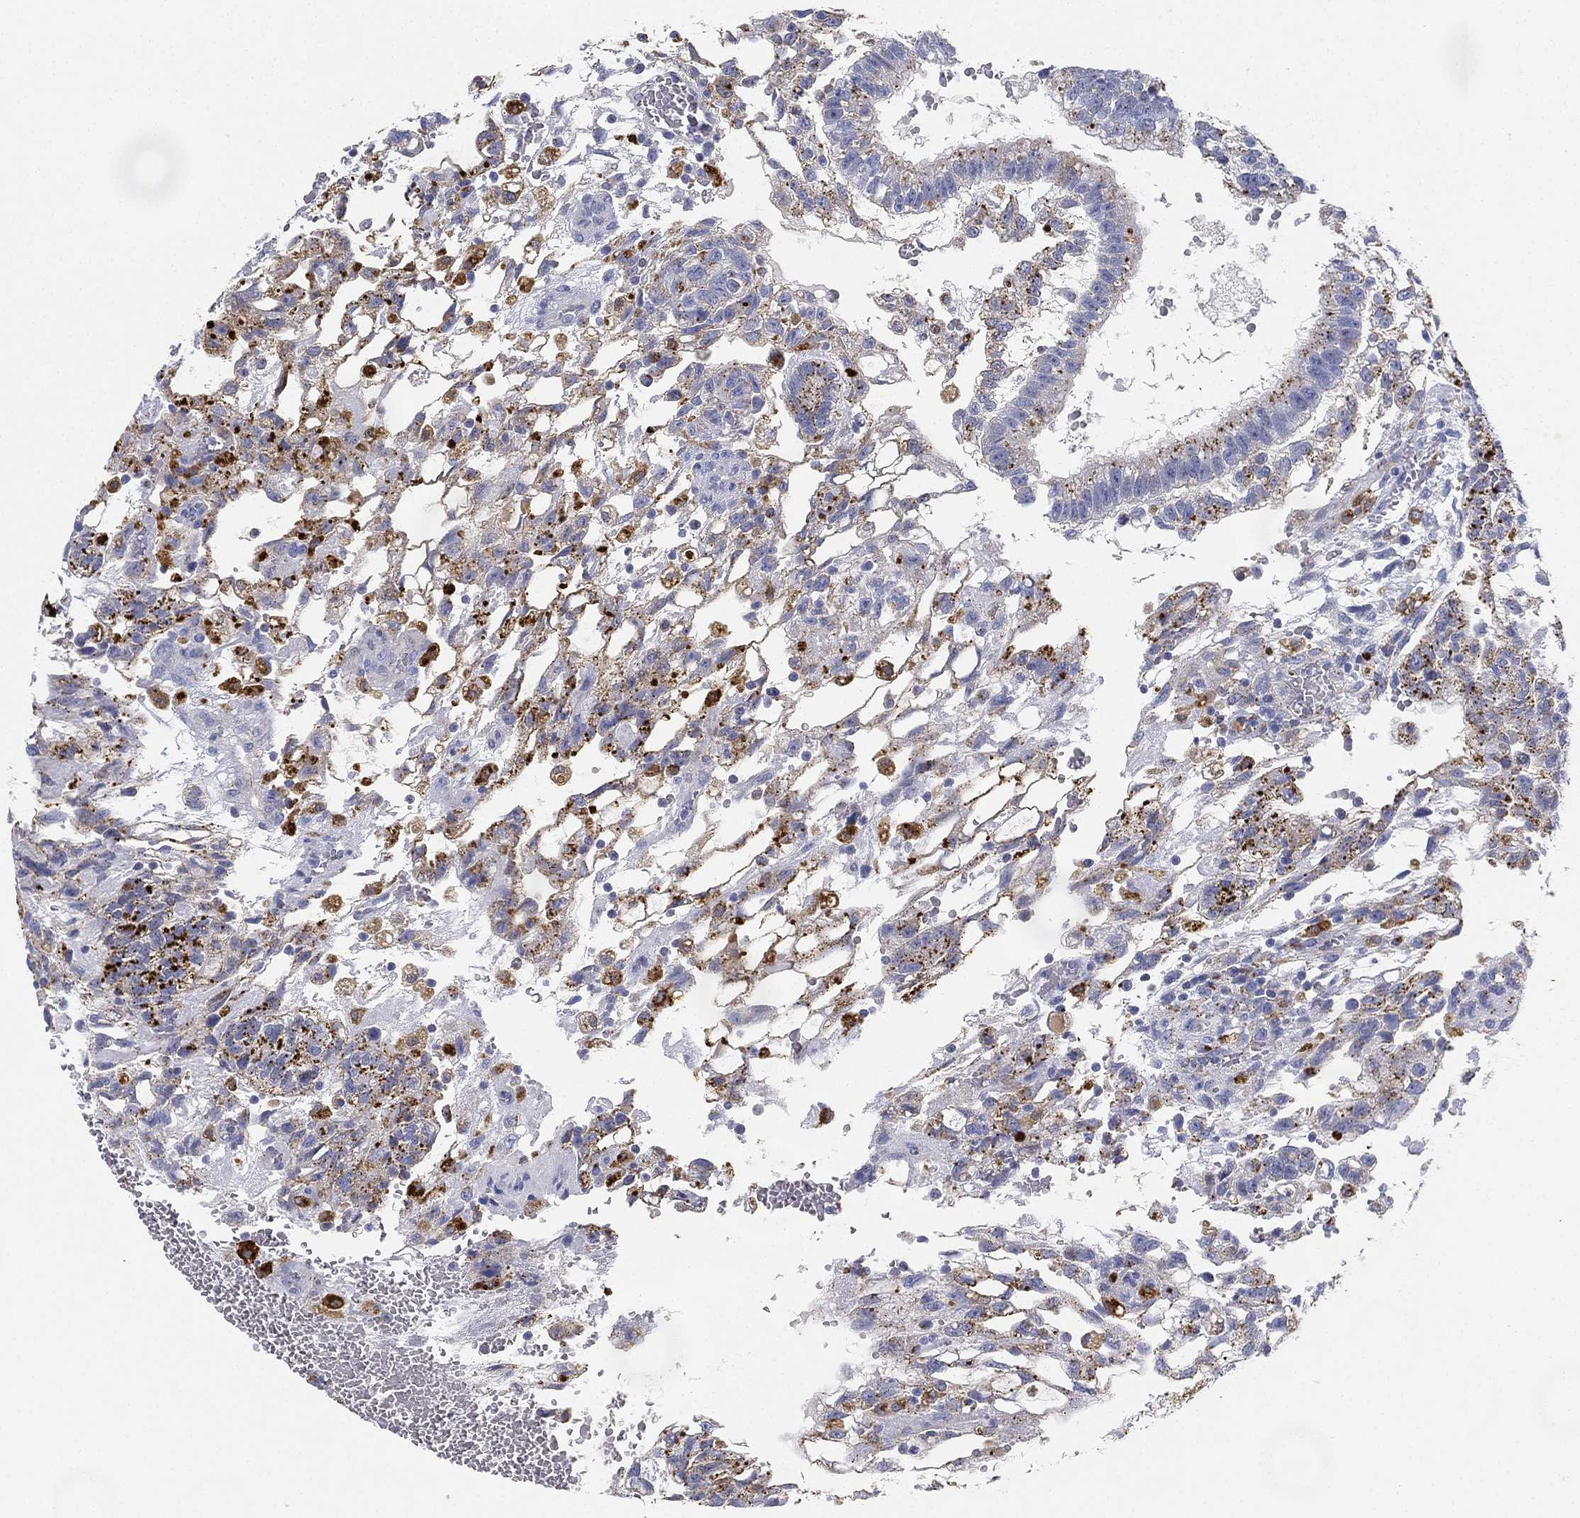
{"staining": {"intensity": "moderate", "quantity": "<25%", "location": "cytoplasmic/membranous"}, "tissue": "testis cancer", "cell_type": "Tumor cells", "image_type": "cancer", "snomed": [{"axis": "morphology", "description": "Carcinoma, Embryonal, NOS"}, {"axis": "topography", "description": "Testis"}], "caption": "Moderate cytoplasmic/membranous protein positivity is identified in about <25% of tumor cells in testis embryonal carcinoma. The staining is performed using DAB brown chromogen to label protein expression. The nuclei are counter-stained blue using hematoxylin.", "gene": "NPC2", "patient": {"sex": "male", "age": 32}}